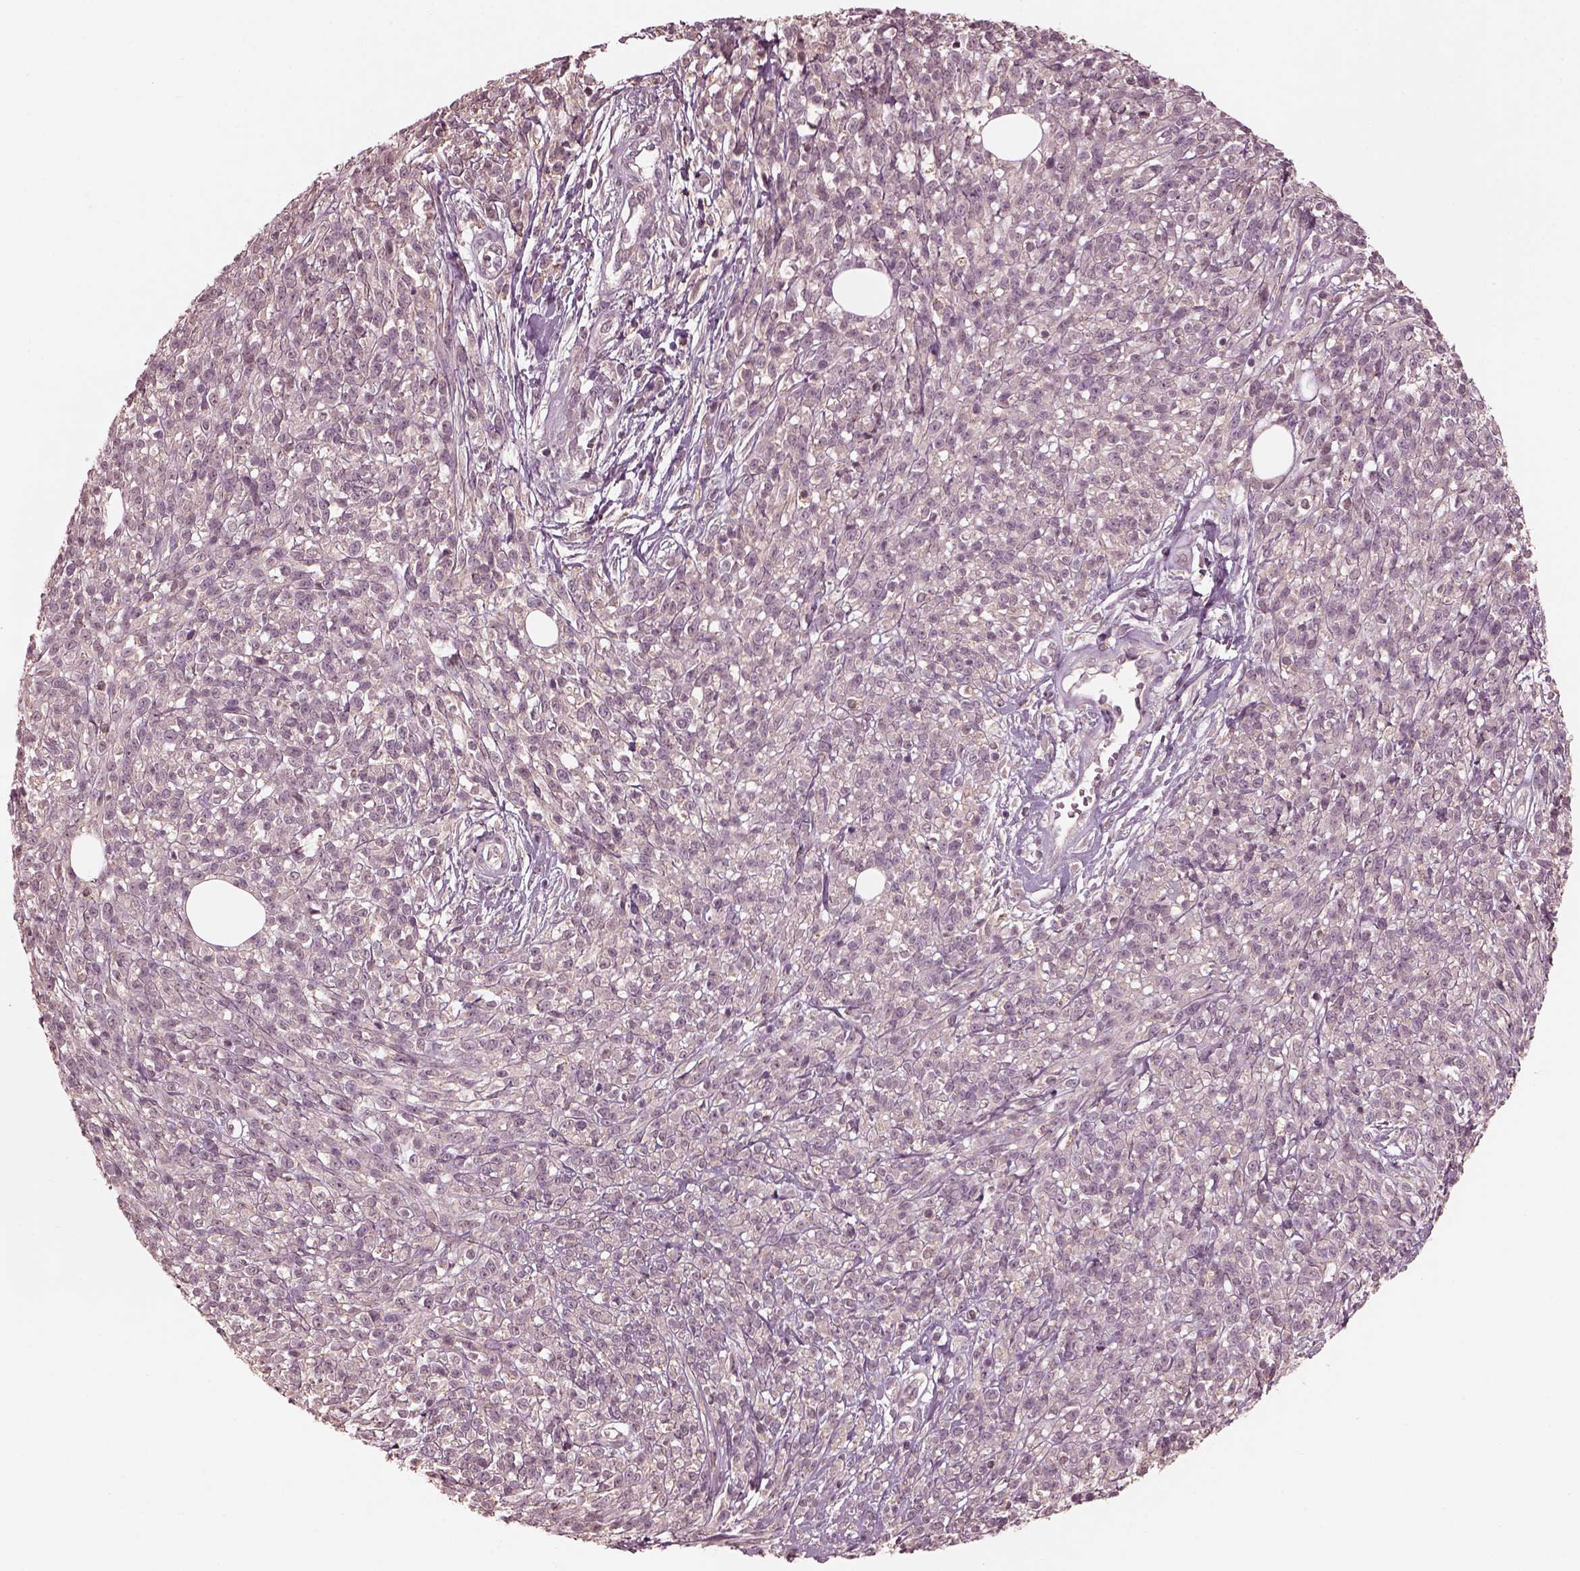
{"staining": {"intensity": "negative", "quantity": "none", "location": "none"}, "tissue": "melanoma", "cell_type": "Tumor cells", "image_type": "cancer", "snomed": [{"axis": "morphology", "description": "Malignant melanoma, NOS"}, {"axis": "topography", "description": "Skin"}, {"axis": "topography", "description": "Skin of trunk"}], "caption": "Human malignant melanoma stained for a protein using immunohistochemistry reveals no staining in tumor cells.", "gene": "VWA5B1", "patient": {"sex": "male", "age": 74}}